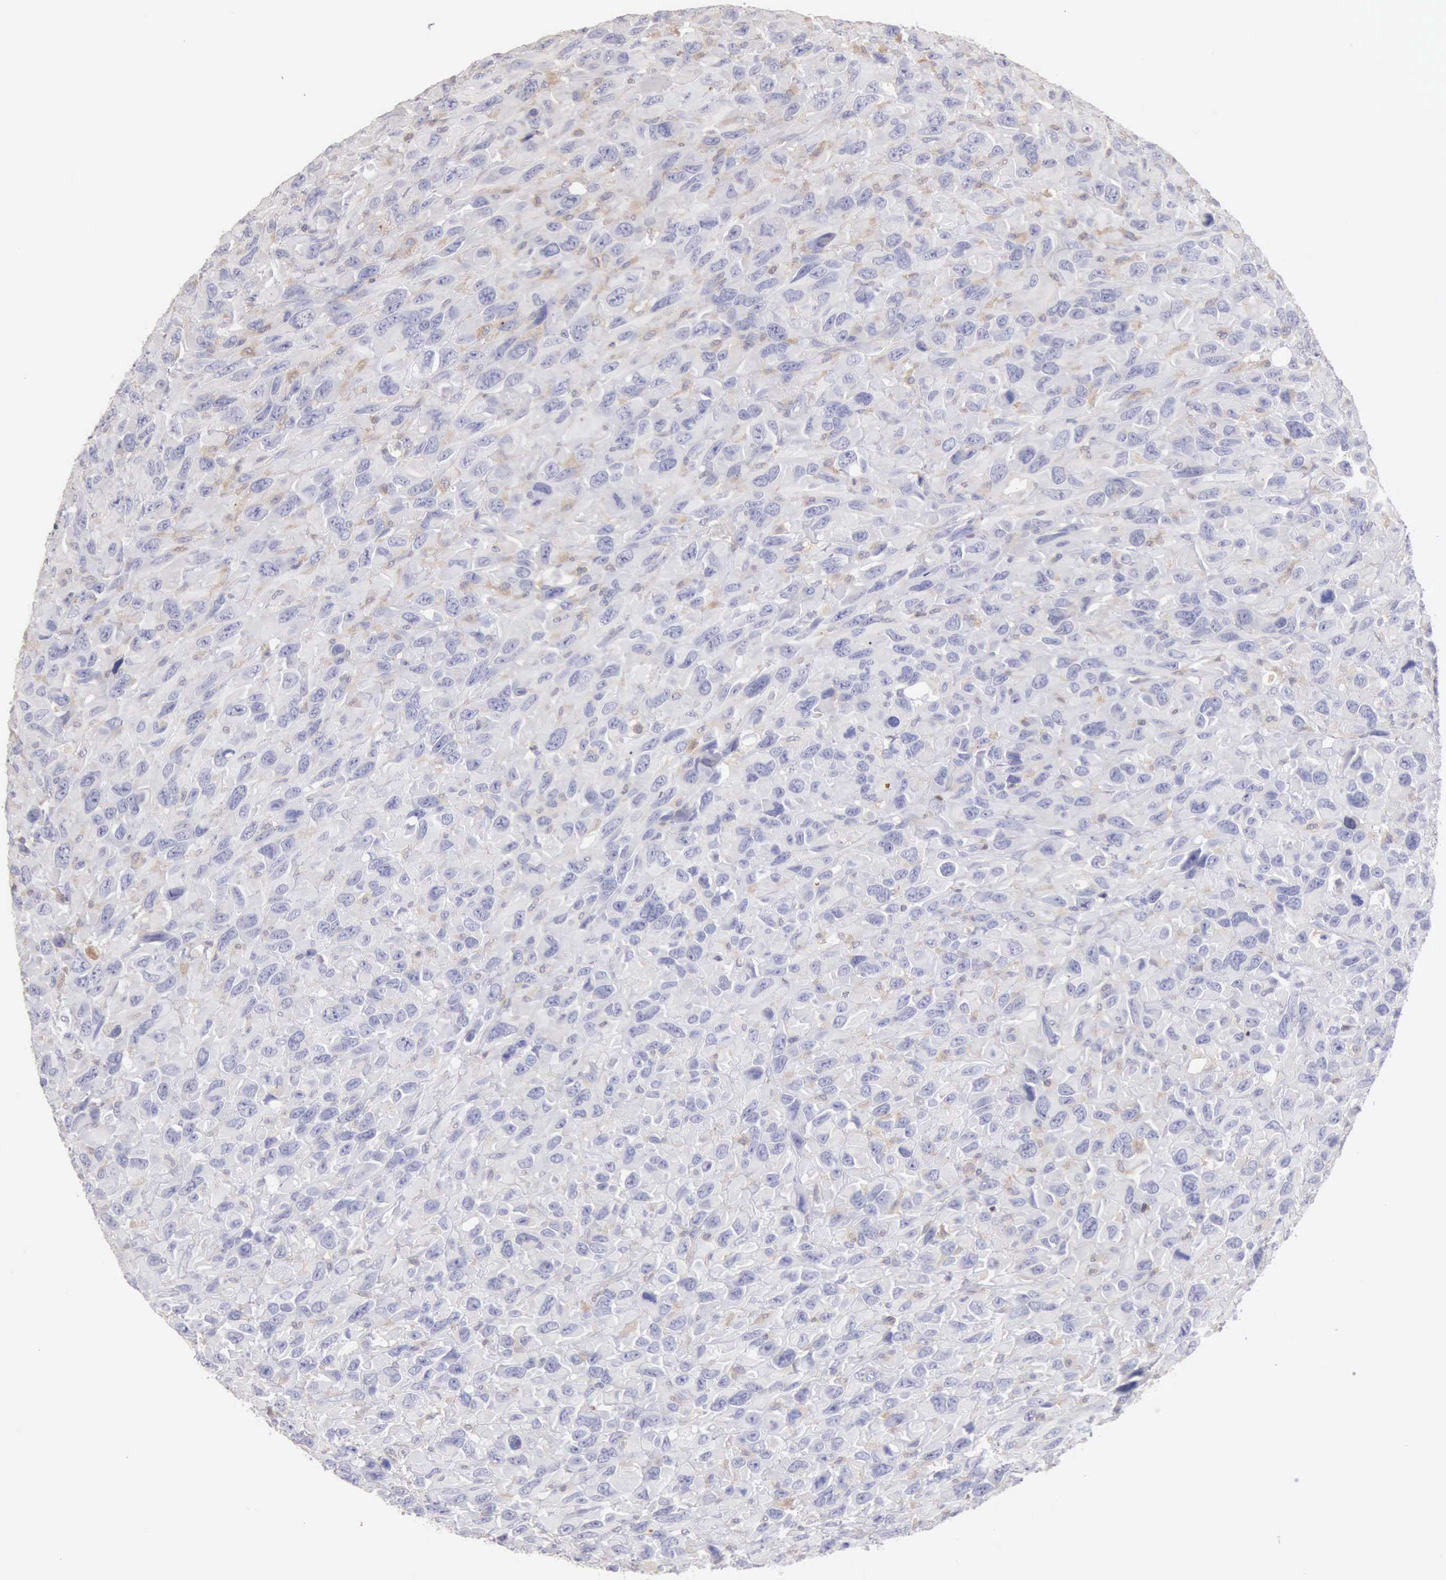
{"staining": {"intensity": "negative", "quantity": "none", "location": "none"}, "tissue": "renal cancer", "cell_type": "Tumor cells", "image_type": "cancer", "snomed": [{"axis": "morphology", "description": "Adenocarcinoma, NOS"}, {"axis": "topography", "description": "Kidney"}], "caption": "DAB immunohistochemical staining of adenocarcinoma (renal) reveals no significant positivity in tumor cells.", "gene": "SASH3", "patient": {"sex": "male", "age": 79}}